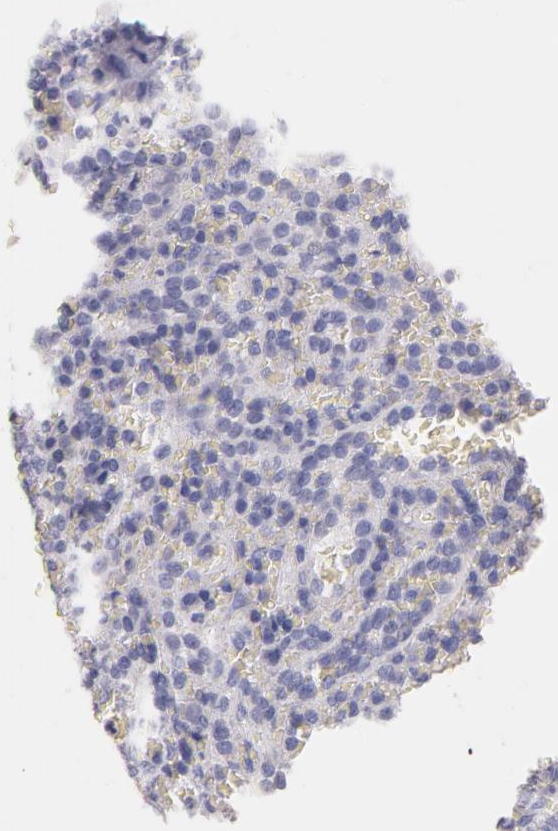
{"staining": {"intensity": "negative", "quantity": "none", "location": "none"}, "tissue": "spleen", "cell_type": "Cells in red pulp", "image_type": "normal", "snomed": [{"axis": "morphology", "description": "Normal tissue, NOS"}, {"axis": "topography", "description": "Spleen"}], "caption": "The photomicrograph demonstrates no staining of cells in red pulp in unremarkable spleen.", "gene": "CD44", "patient": {"sex": "female", "age": 21}}